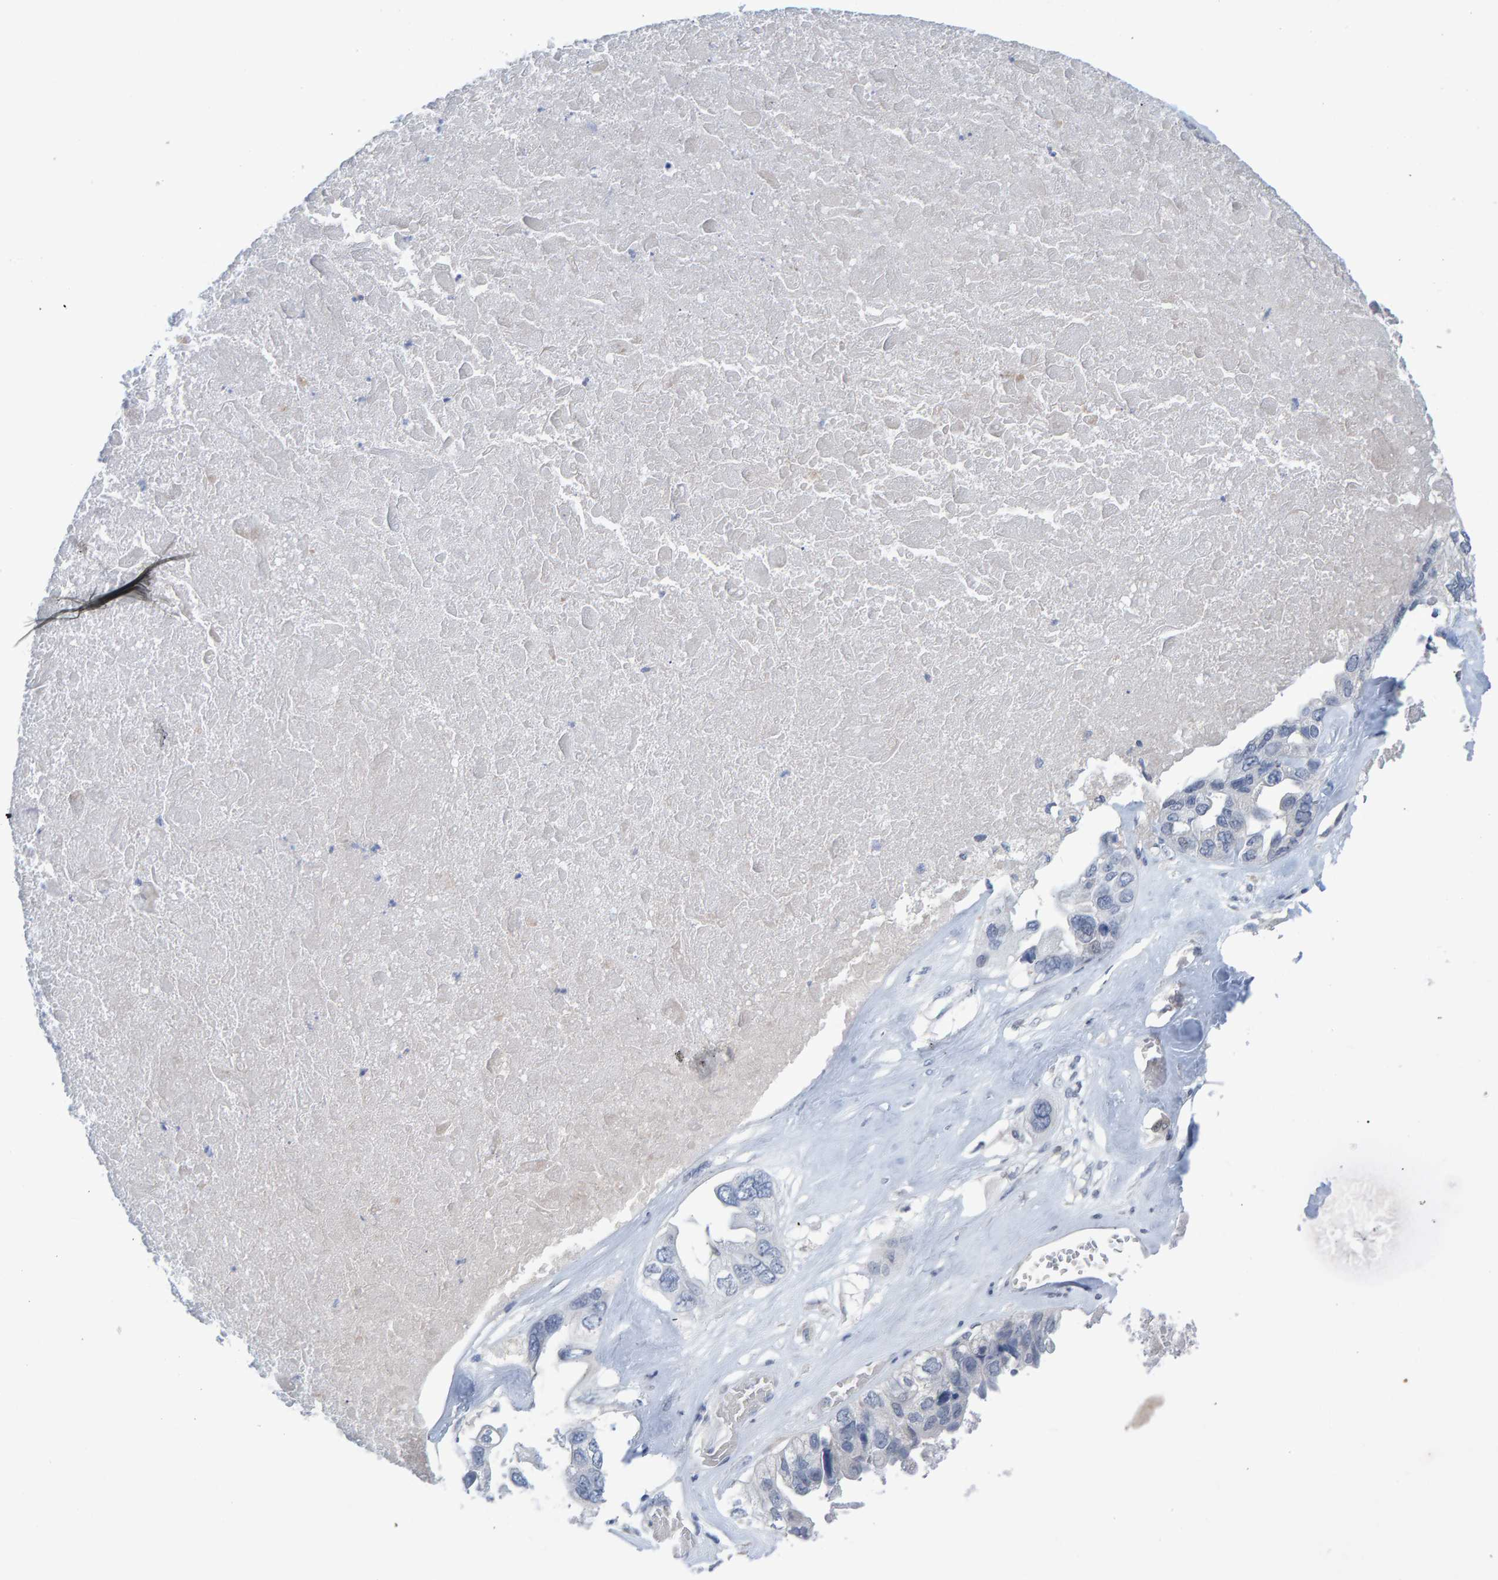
{"staining": {"intensity": "negative", "quantity": "none", "location": "none"}, "tissue": "ovarian cancer", "cell_type": "Tumor cells", "image_type": "cancer", "snomed": [{"axis": "morphology", "description": "Cystadenocarcinoma, serous, NOS"}, {"axis": "topography", "description": "Ovary"}], "caption": "The histopathology image shows no staining of tumor cells in ovarian serous cystadenocarcinoma. Brightfield microscopy of immunohistochemistry (IHC) stained with DAB (brown) and hematoxylin (blue), captured at high magnification.", "gene": "PROCA1", "patient": {"sex": "female", "age": 79}}